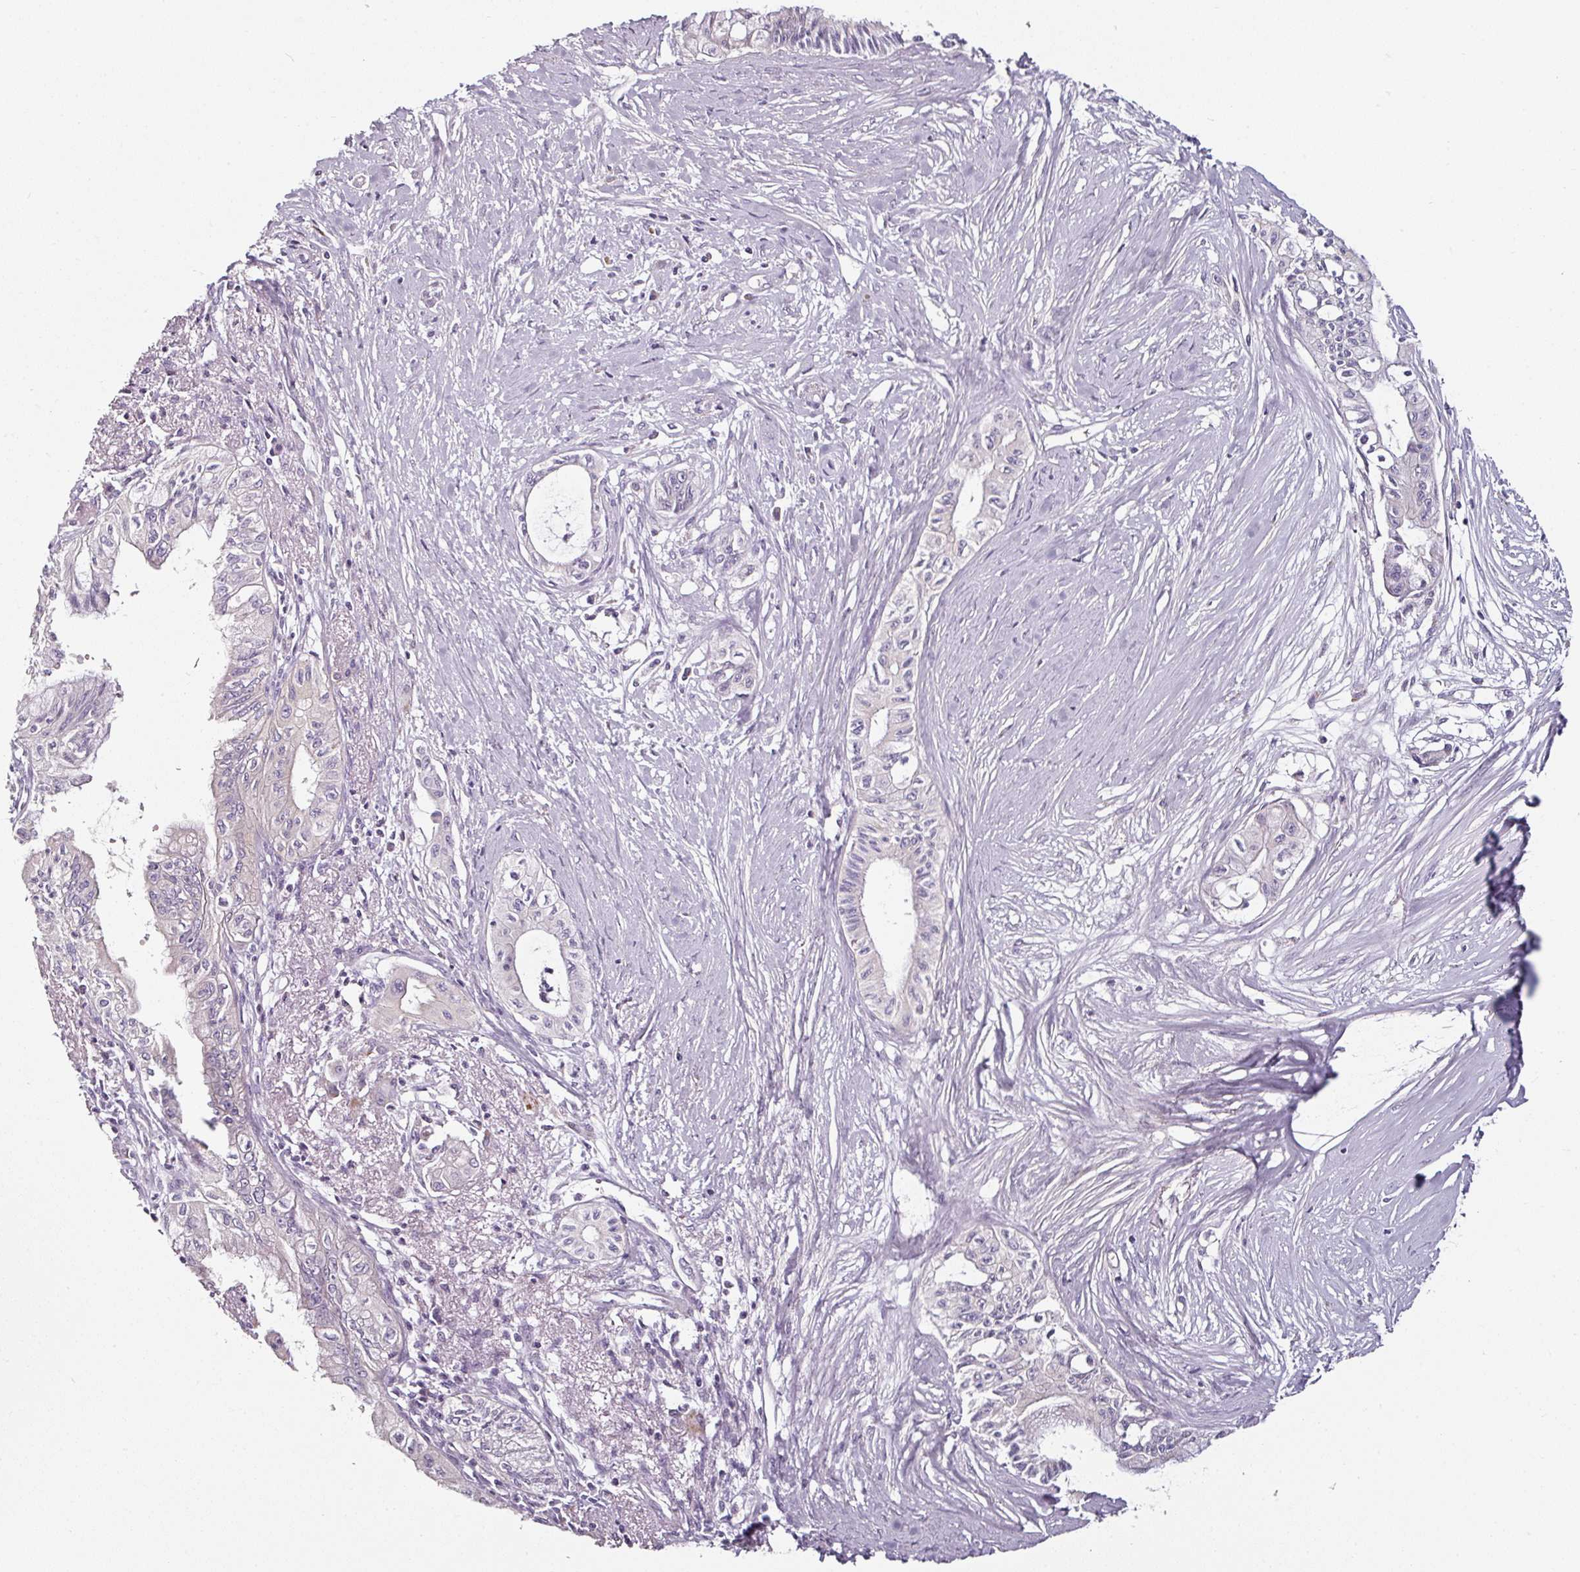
{"staining": {"intensity": "negative", "quantity": "none", "location": "none"}, "tissue": "pancreatic cancer", "cell_type": "Tumor cells", "image_type": "cancer", "snomed": [{"axis": "morphology", "description": "Adenocarcinoma, NOS"}, {"axis": "topography", "description": "Pancreas"}], "caption": "There is no significant positivity in tumor cells of pancreatic adenocarcinoma.", "gene": "CAP2", "patient": {"sex": "male", "age": 71}}